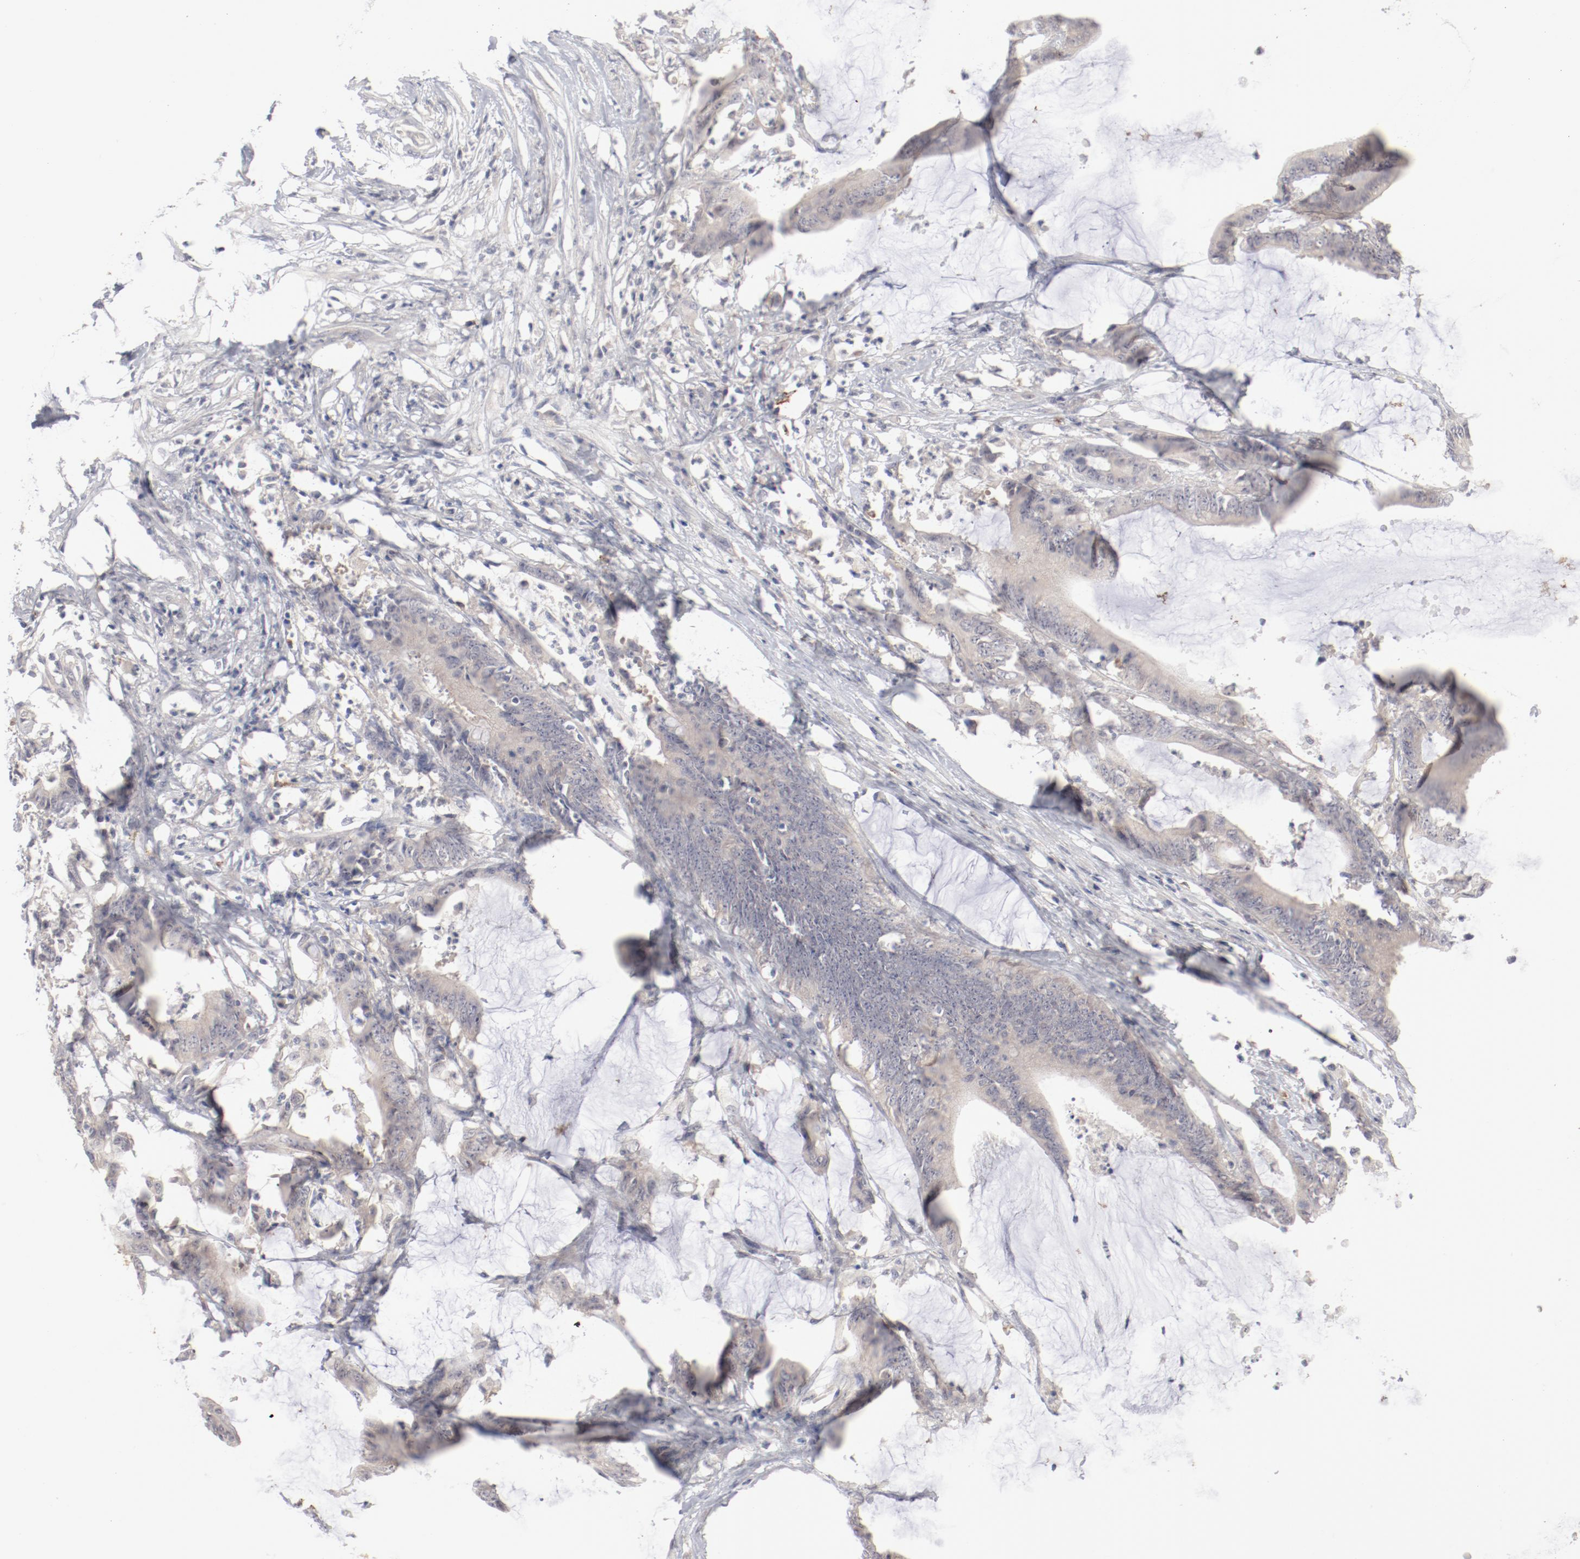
{"staining": {"intensity": "negative", "quantity": "none", "location": "none"}, "tissue": "colorectal cancer", "cell_type": "Tumor cells", "image_type": "cancer", "snomed": [{"axis": "morphology", "description": "Adenocarcinoma, NOS"}, {"axis": "topography", "description": "Rectum"}], "caption": "Immunohistochemistry of human adenocarcinoma (colorectal) reveals no staining in tumor cells.", "gene": "SH3BGR", "patient": {"sex": "female", "age": 66}}